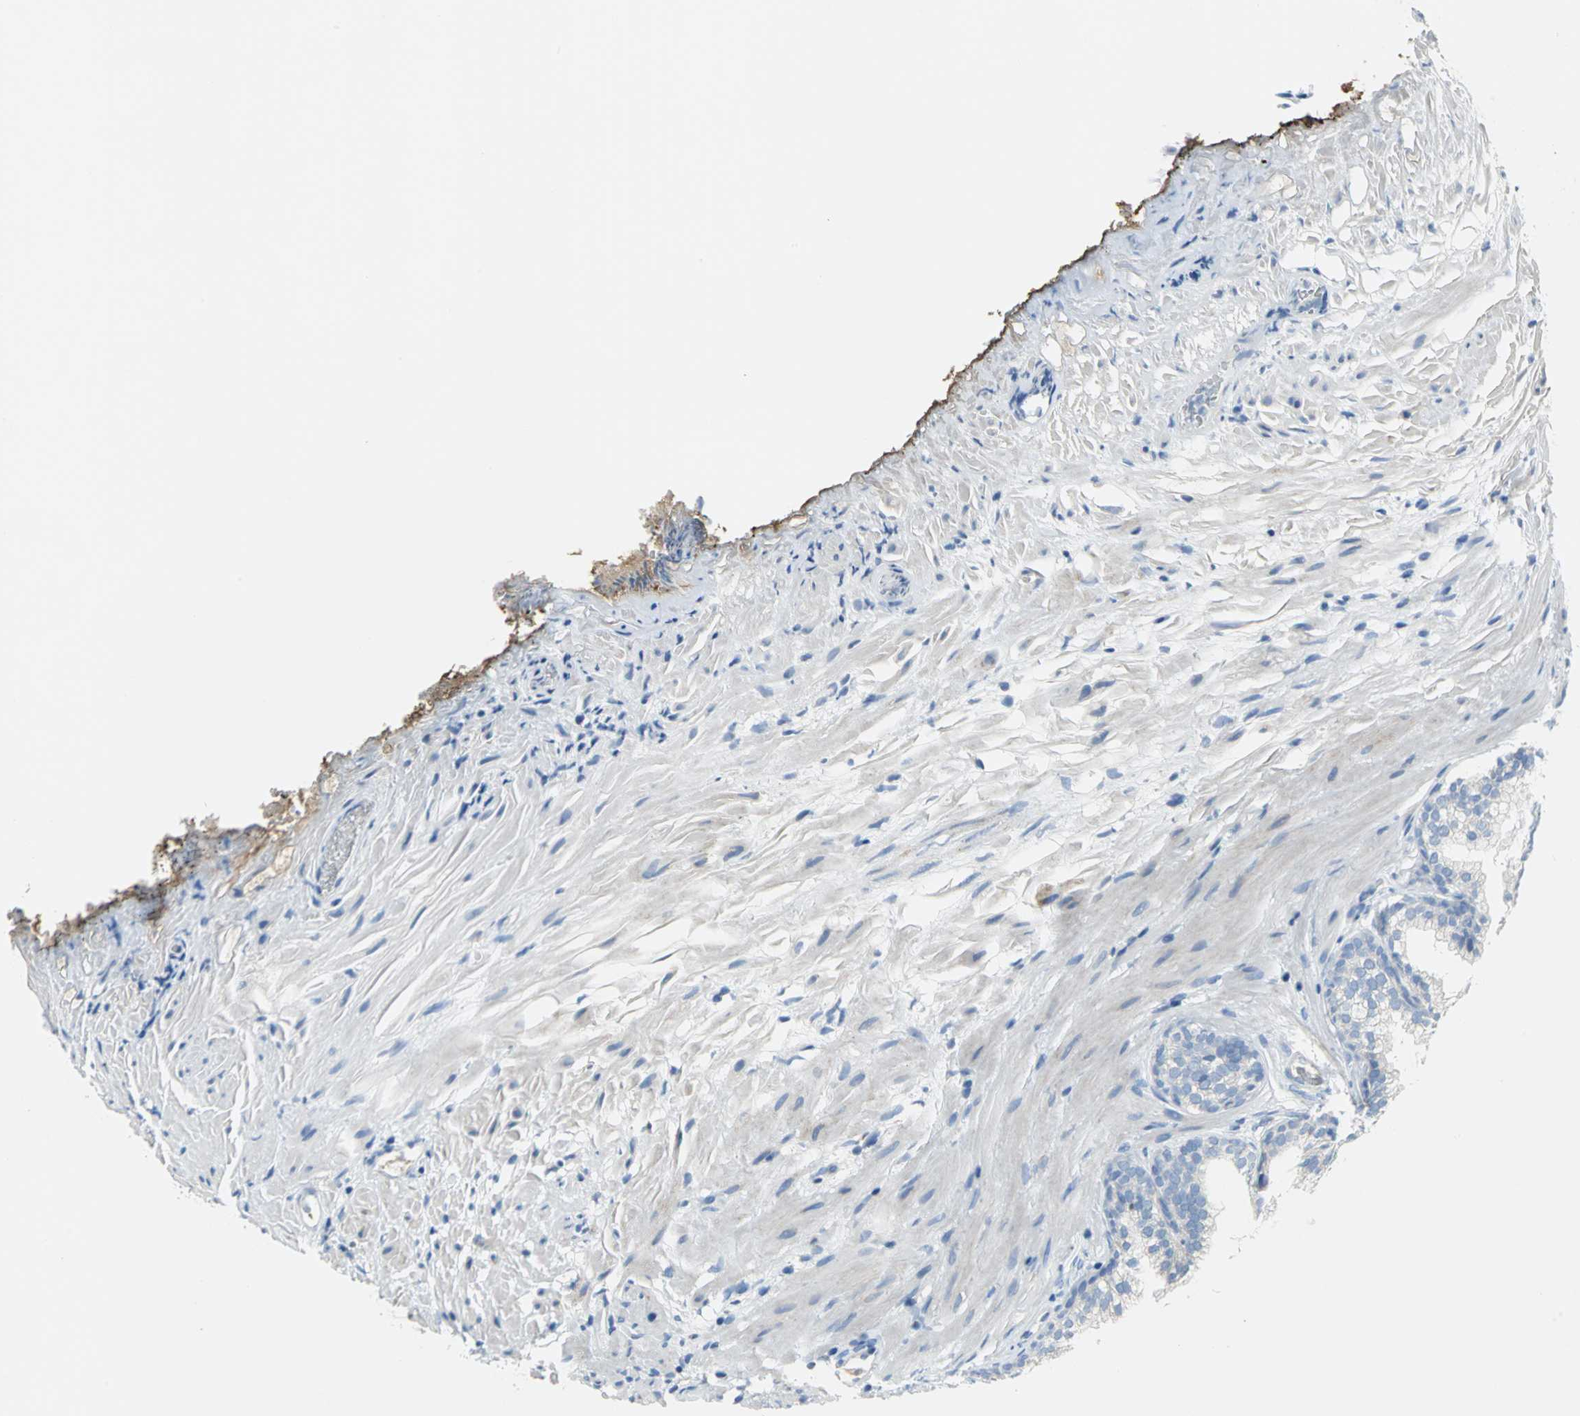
{"staining": {"intensity": "negative", "quantity": "none", "location": "none"}, "tissue": "prostate", "cell_type": "Glandular cells", "image_type": "normal", "snomed": [{"axis": "morphology", "description": "Normal tissue, NOS"}, {"axis": "topography", "description": "Prostate"}], "caption": "Glandular cells show no significant positivity in normal prostate. (DAB IHC visualized using brightfield microscopy, high magnification).", "gene": "ALOX15", "patient": {"sex": "male", "age": 76}}